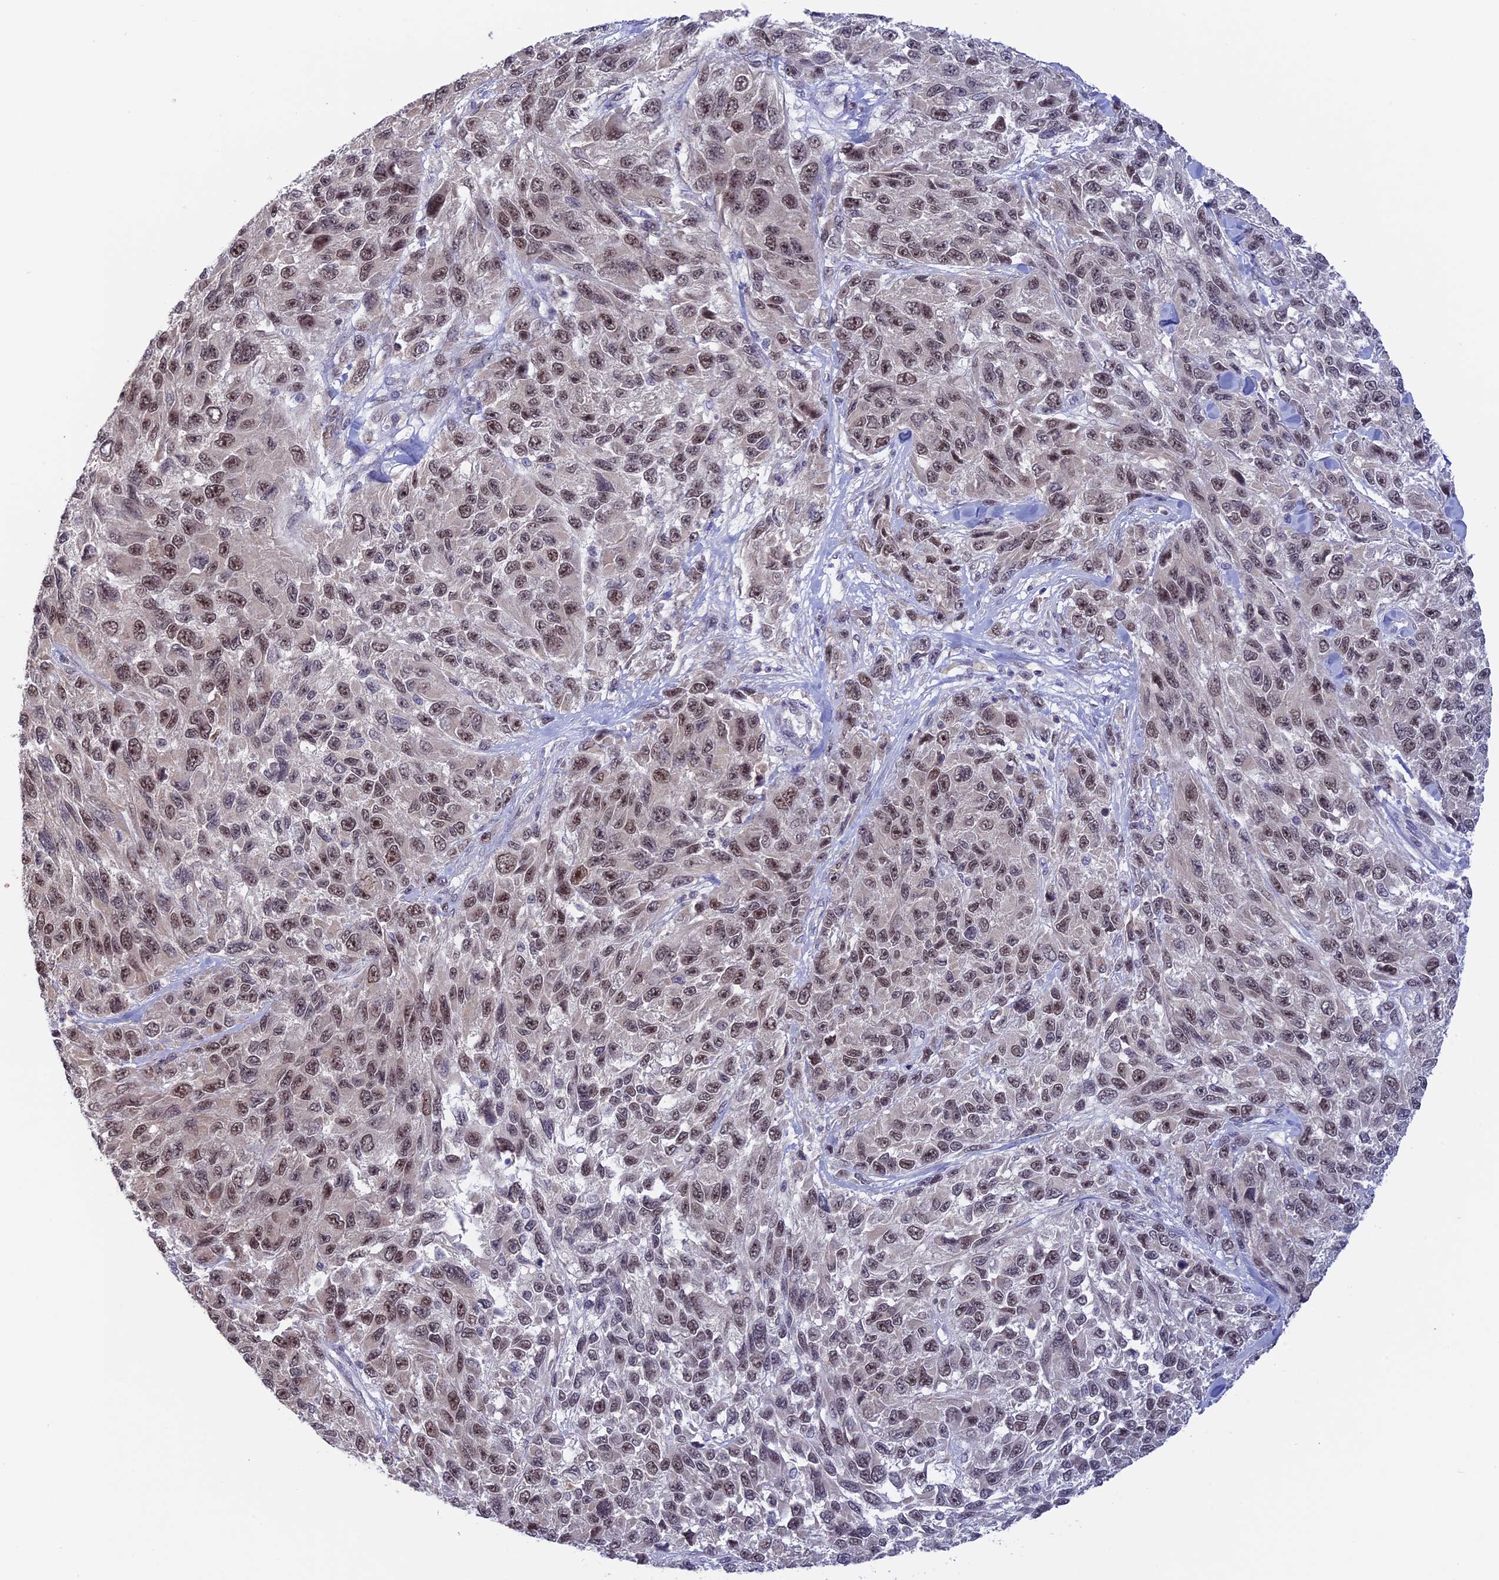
{"staining": {"intensity": "moderate", "quantity": "25%-75%", "location": "nuclear"}, "tissue": "melanoma", "cell_type": "Tumor cells", "image_type": "cancer", "snomed": [{"axis": "morphology", "description": "Malignant melanoma, NOS"}, {"axis": "topography", "description": "Skin"}], "caption": "A medium amount of moderate nuclear expression is appreciated in about 25%-75% of tumor cells in melanoma tissue.", "gene": "RFC5", "patient": {"sex": "female", "age": 96}}